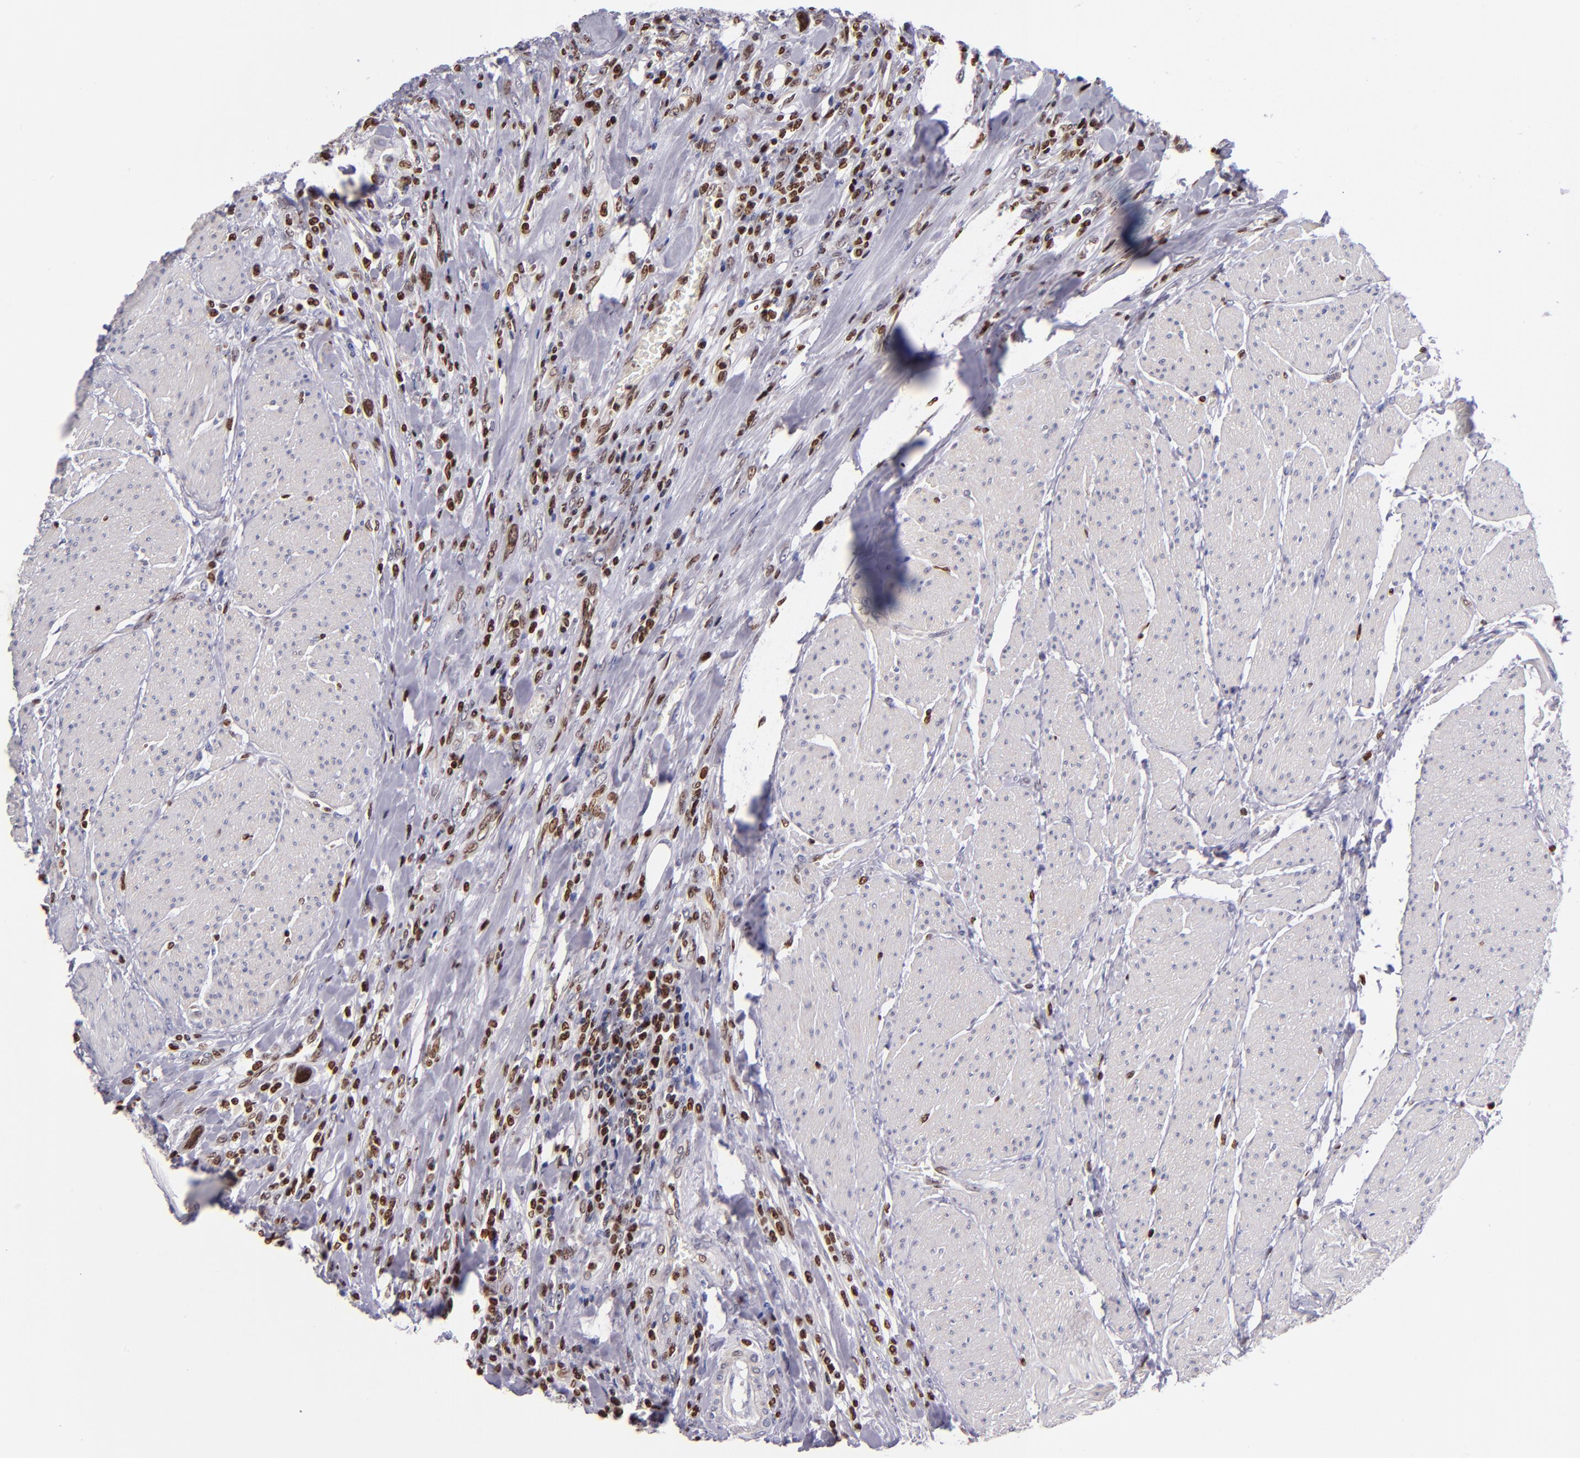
{"staining": {"intensity": "moderate", "quantity": "25%-75%", "location": "nuclear"}, "tissue": "urothelial cancer", "cell_type": "Tumor cells", "image_type": "cancer", "snomed": [{"axis": "morphology", "description": "Urothelial carcinoma, High grade"}, {"axis": "topography", "description": "Urinary bladder"}], "caption": "Immunohistochemistry (IHC) of human high-grade urothelial carcinoma shows medium levels of moderate nuclear positivity in approximately 25%-75% of tumor cells.", "gene": "CDKL5", "patient": {"sex": "male", "age": 50}}